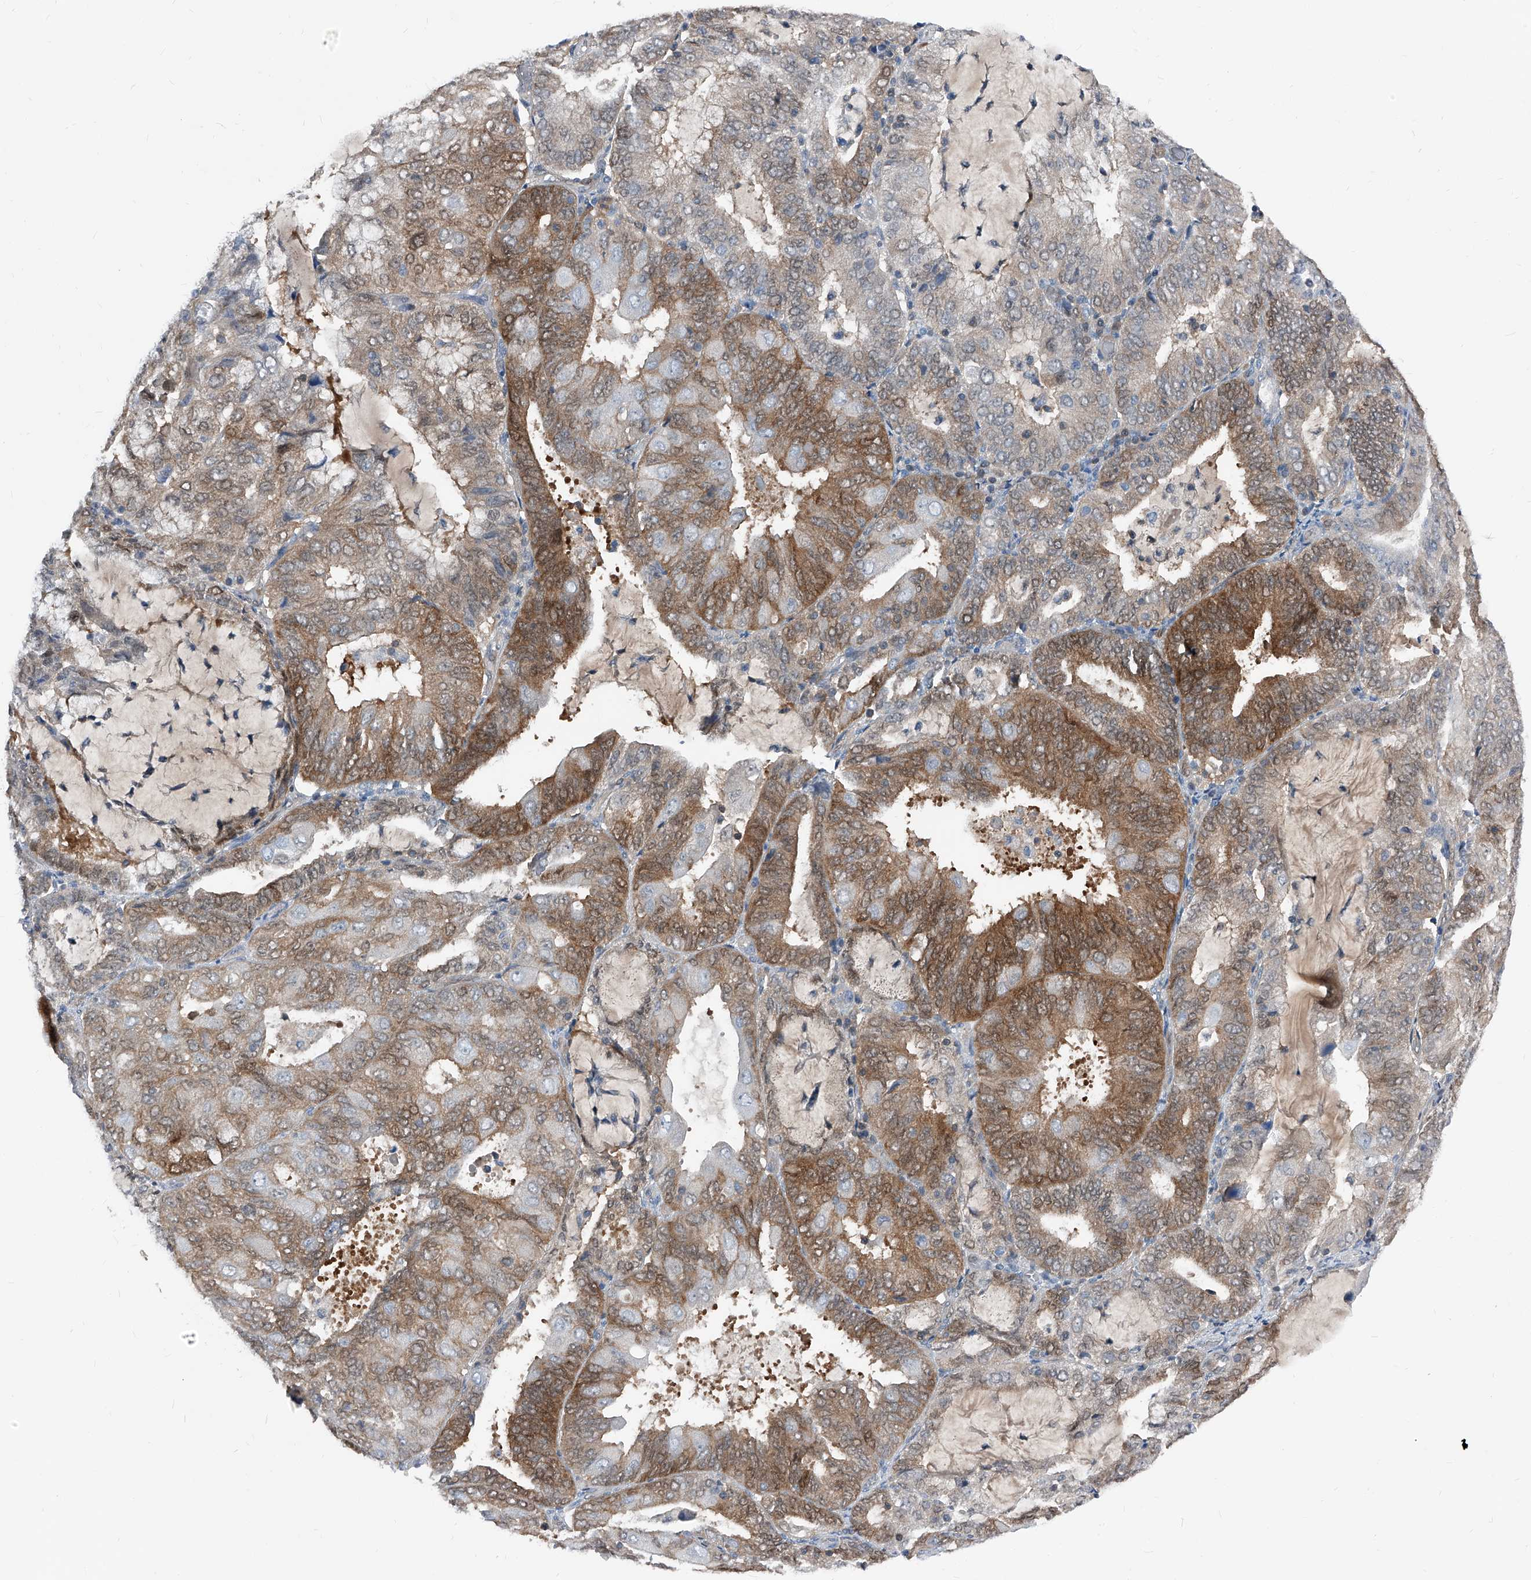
{"staining": {"intensity": "moderate", "quantity": "25%-75%", "location": "cytoplasmic/membranous,nuclear"}, "tissue": "endometrial cancer", "cell_type": "Tumor cells", "image_type": "cancer", "snomed": [{"axis": "morphology", "description": "Adenocarcinoma, NOS"}, {"axis": "topography", "description": "Endometrium"}], "caption": "The photomicrograph displays immunohistochemical staining of adenocarcinoma (endometrial). There is moderate cytoplasmic/membranous and nuclear expression is identified in about 25%-75% of tumor cells.", "gene": "MAP2K6", "patient": {"sex": "female", "age": 81}}